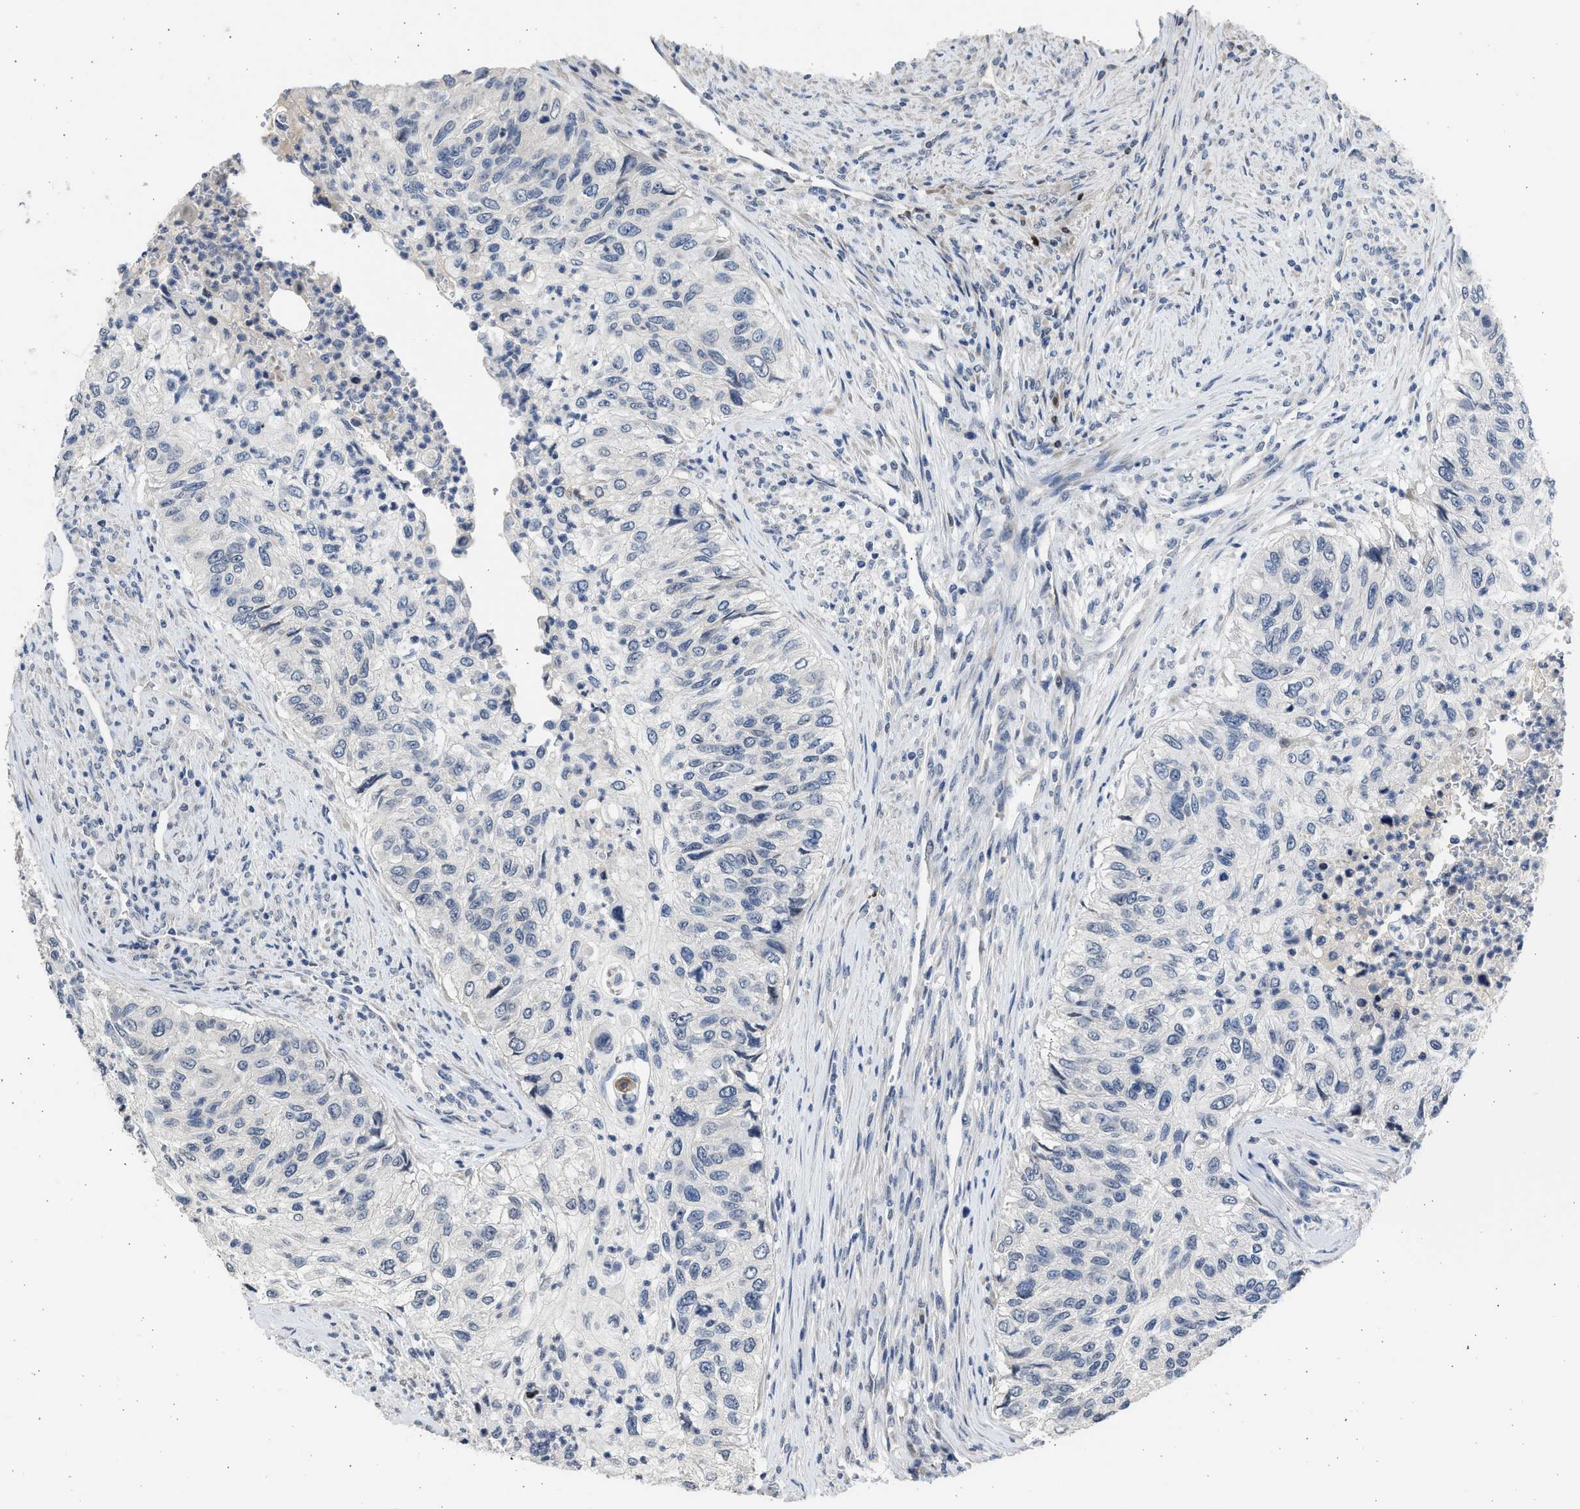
{"staining": {"intensity": "negative", "quantity": "none", "location": "none"}, "tissue": "urothelial cancer", "cell_type": "Tumor cells", "image_type": "cancer", "snomed": [{"axis": "morphology", "description": "Urothelial carcinoma, High grade"}, {"axis": "topography", "description": "Urinary bladder"}], "caption": "Tumor cells show no significant expression in urothelial cancer. (DAB (3,3'-diaminobenzidine) IHC with hematoxylin counter stain).", "gene": "HMGN3", "patient": {"sex": "female", "age": 60}}